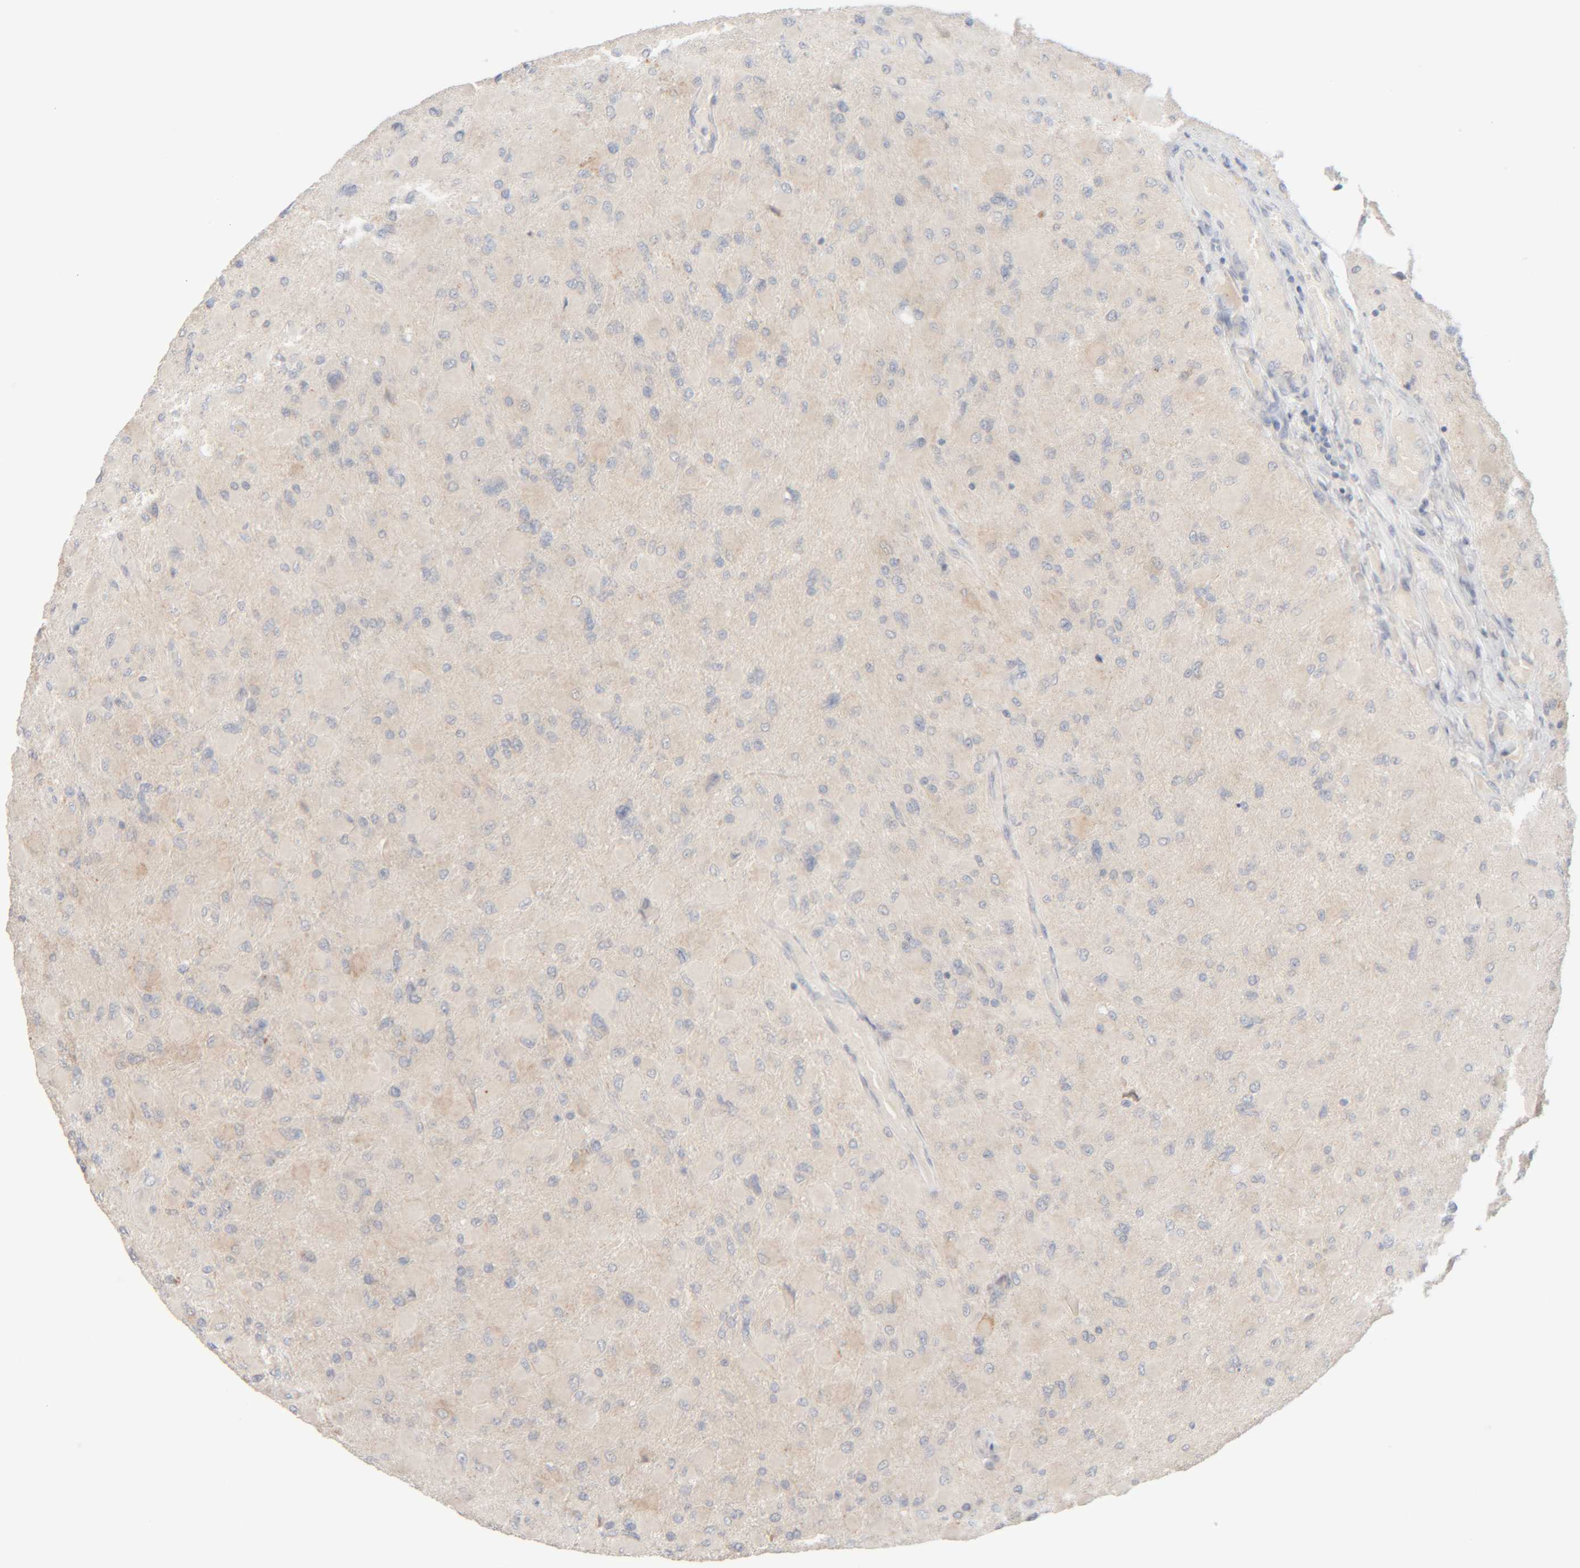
{"staining": {"intensity": "negative", "quantity": "none", "location": "none"}, "tissue": "glioma", "cell_type": "Tumor cells", "image_type": "cancer", "snomed": [{"axis": "morphology", "description": "Glioma, malignant, High grade"}, {"axis": "topography", "description": "Cerebral cortex"}], "caption": "This is an immunohistochemistry micrograph of human high-grade glioma (malignant). There is no staining in tumor cells.", "gene": "RIDA", "patient": {"sex": "female", "age": 36}}